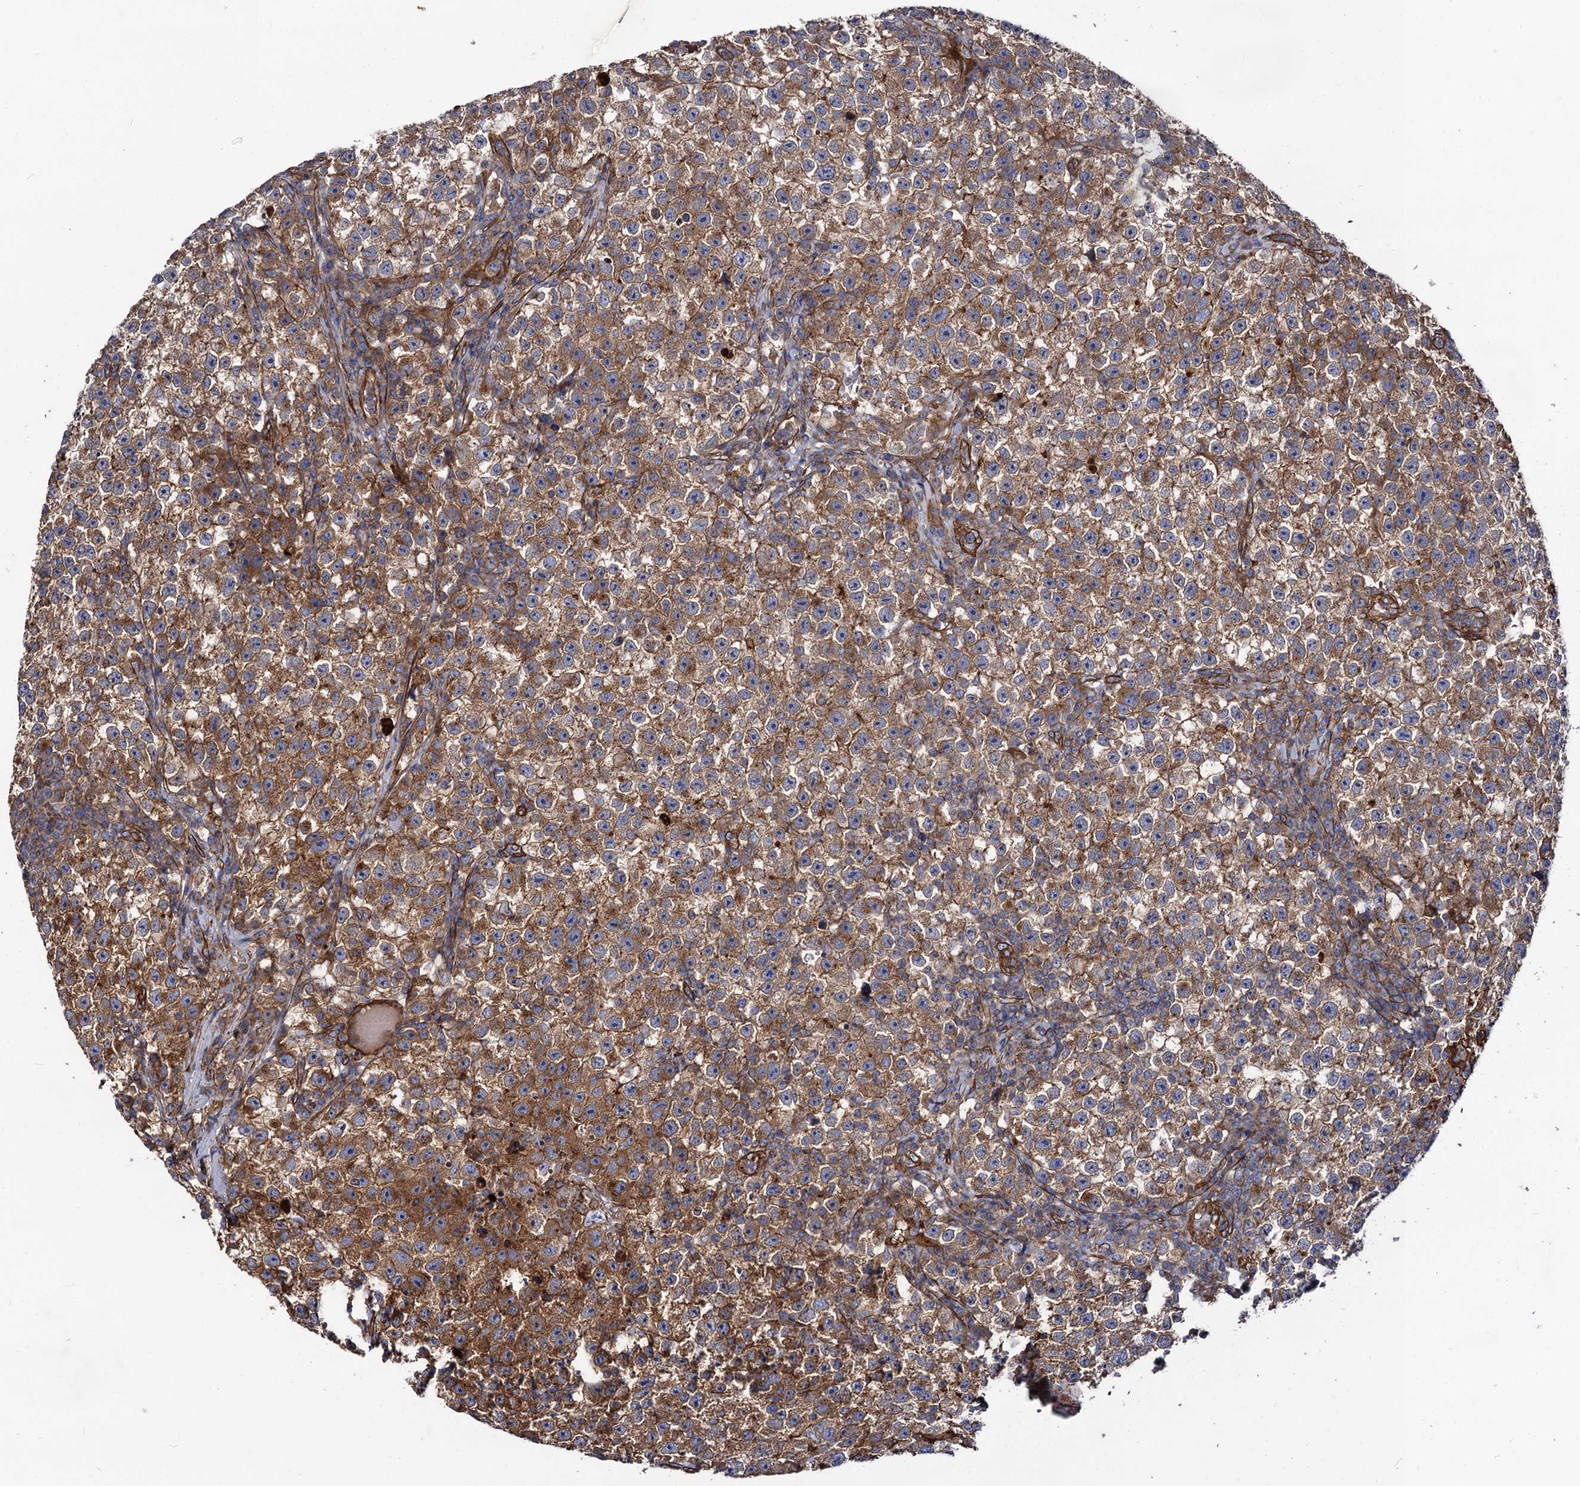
{"staining": {"intensity": "moderate", "quantity": ">75%", "location": "cytoplasmic/membranous"}, "tissue": "testis cancer", "cell_type": "Tumor cells", "image_type": "cancer", "snomed": [{"axis": "morphology", "description": "Seminoma, NOS"}, {"axis": "topography", "description": "Testis"}], "caption": "The immunohistochemical stain shows moderate cytoplasmic/membranous positivity in tumor cells of testis cancer tissue.", "gene": "CIP2A", "patient": {"sex": "male", "age": 22}}